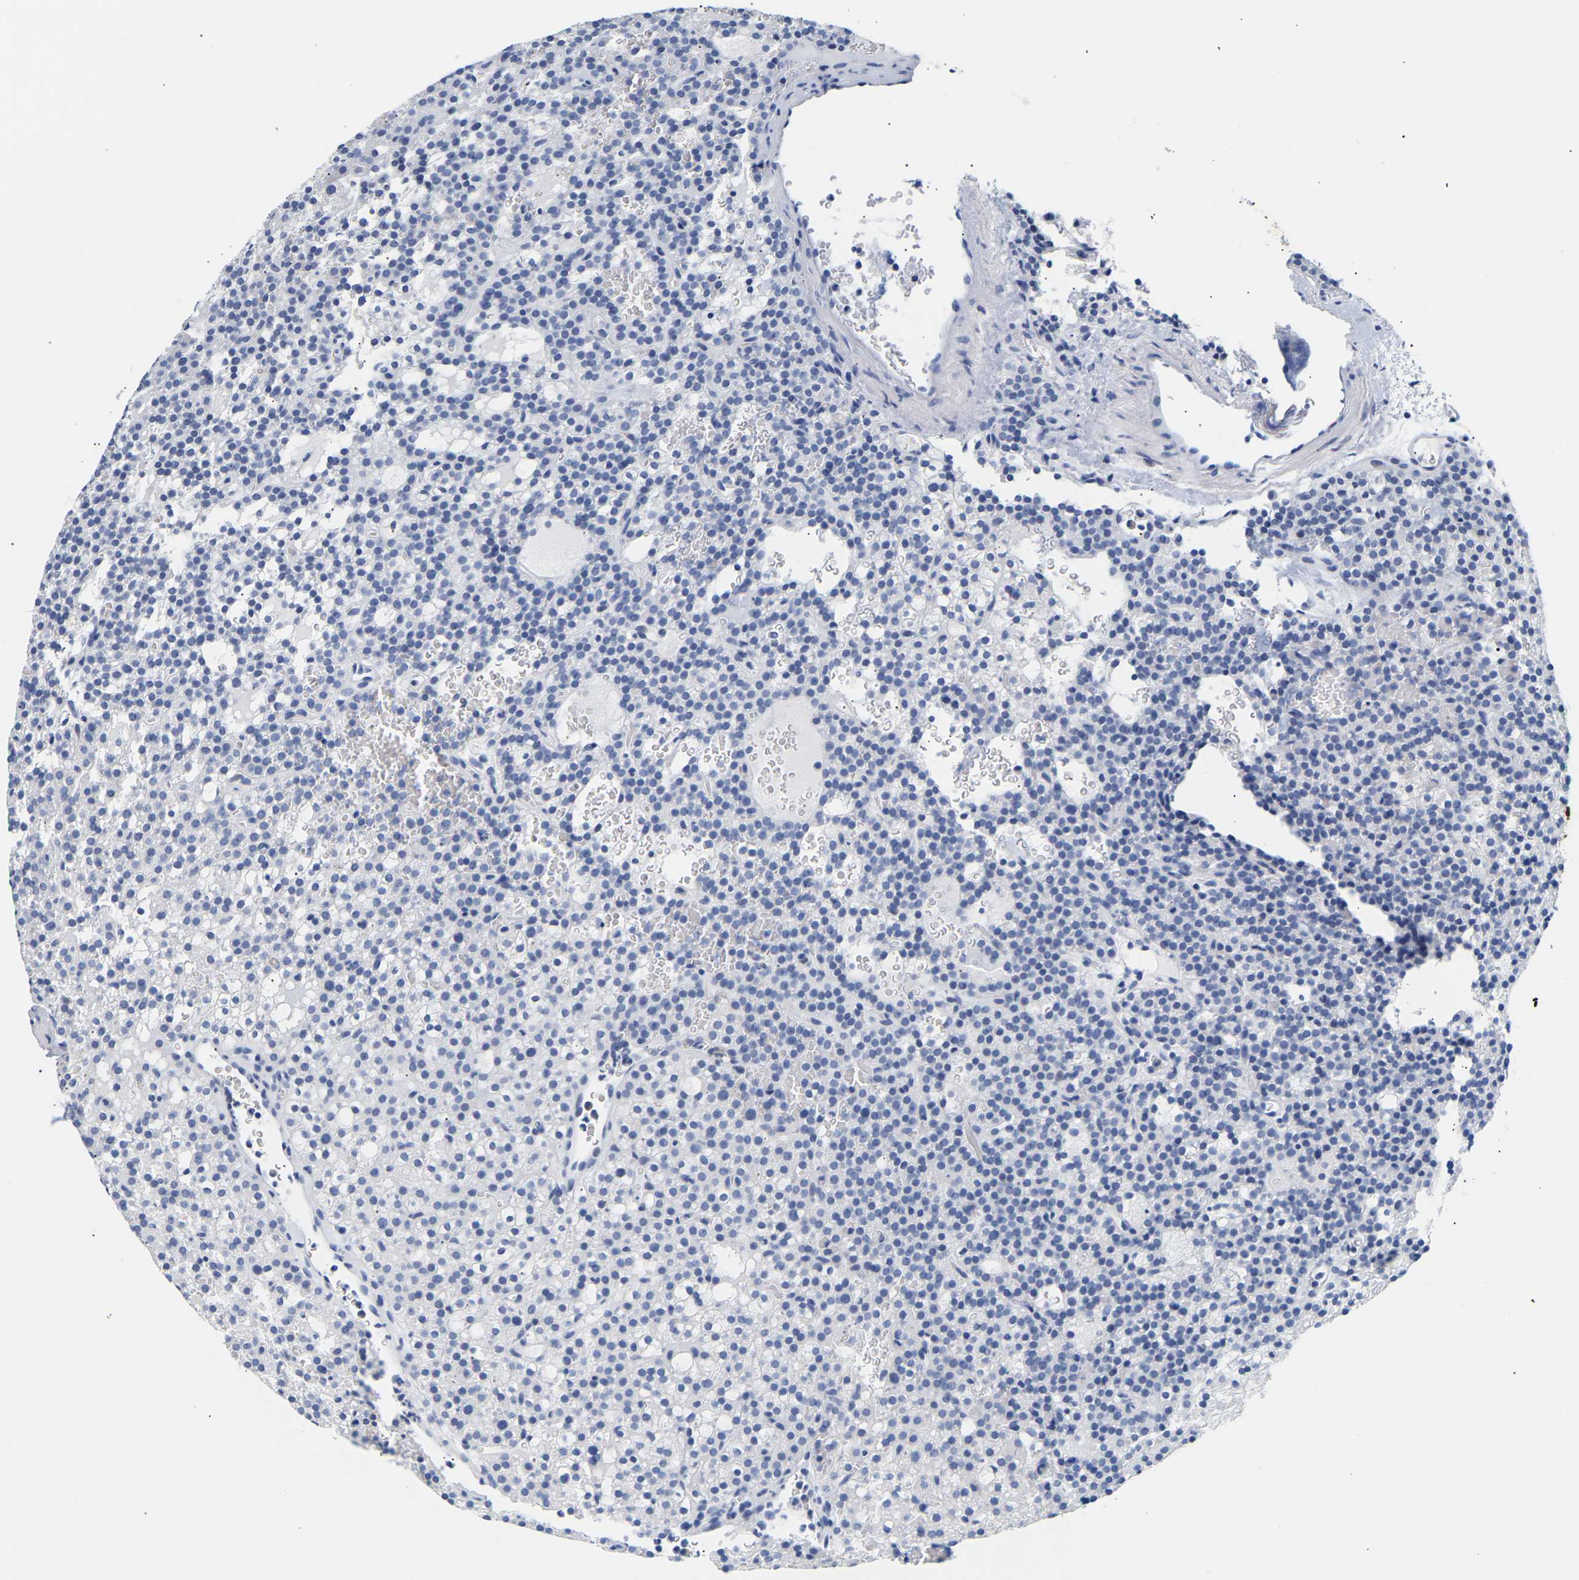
{"staining": {"intensity": "negative", "quantity": "none", "location": "none"}, "tissue": "parathyroid gland", "cell_type": "Glandular cells", "image_type": "normal", "snomed": [{"axis": "morphology", "description": "Normal tissue, NOS"}, {"axis": "morphology", "description": "Adenoma, NOS"}, {"axis": "topography", "description": "Parathyroid gland"}], "caption": "Immunohistochemistry photomicrograph of unremarkable human parathyroid gland stained for a protein (brown), which shows no staining in glandular cells. (DAB IHC with hematoxylin counter stain).", "gene": "SPINK2", "patient": {"sex": "female", "age": 74}}